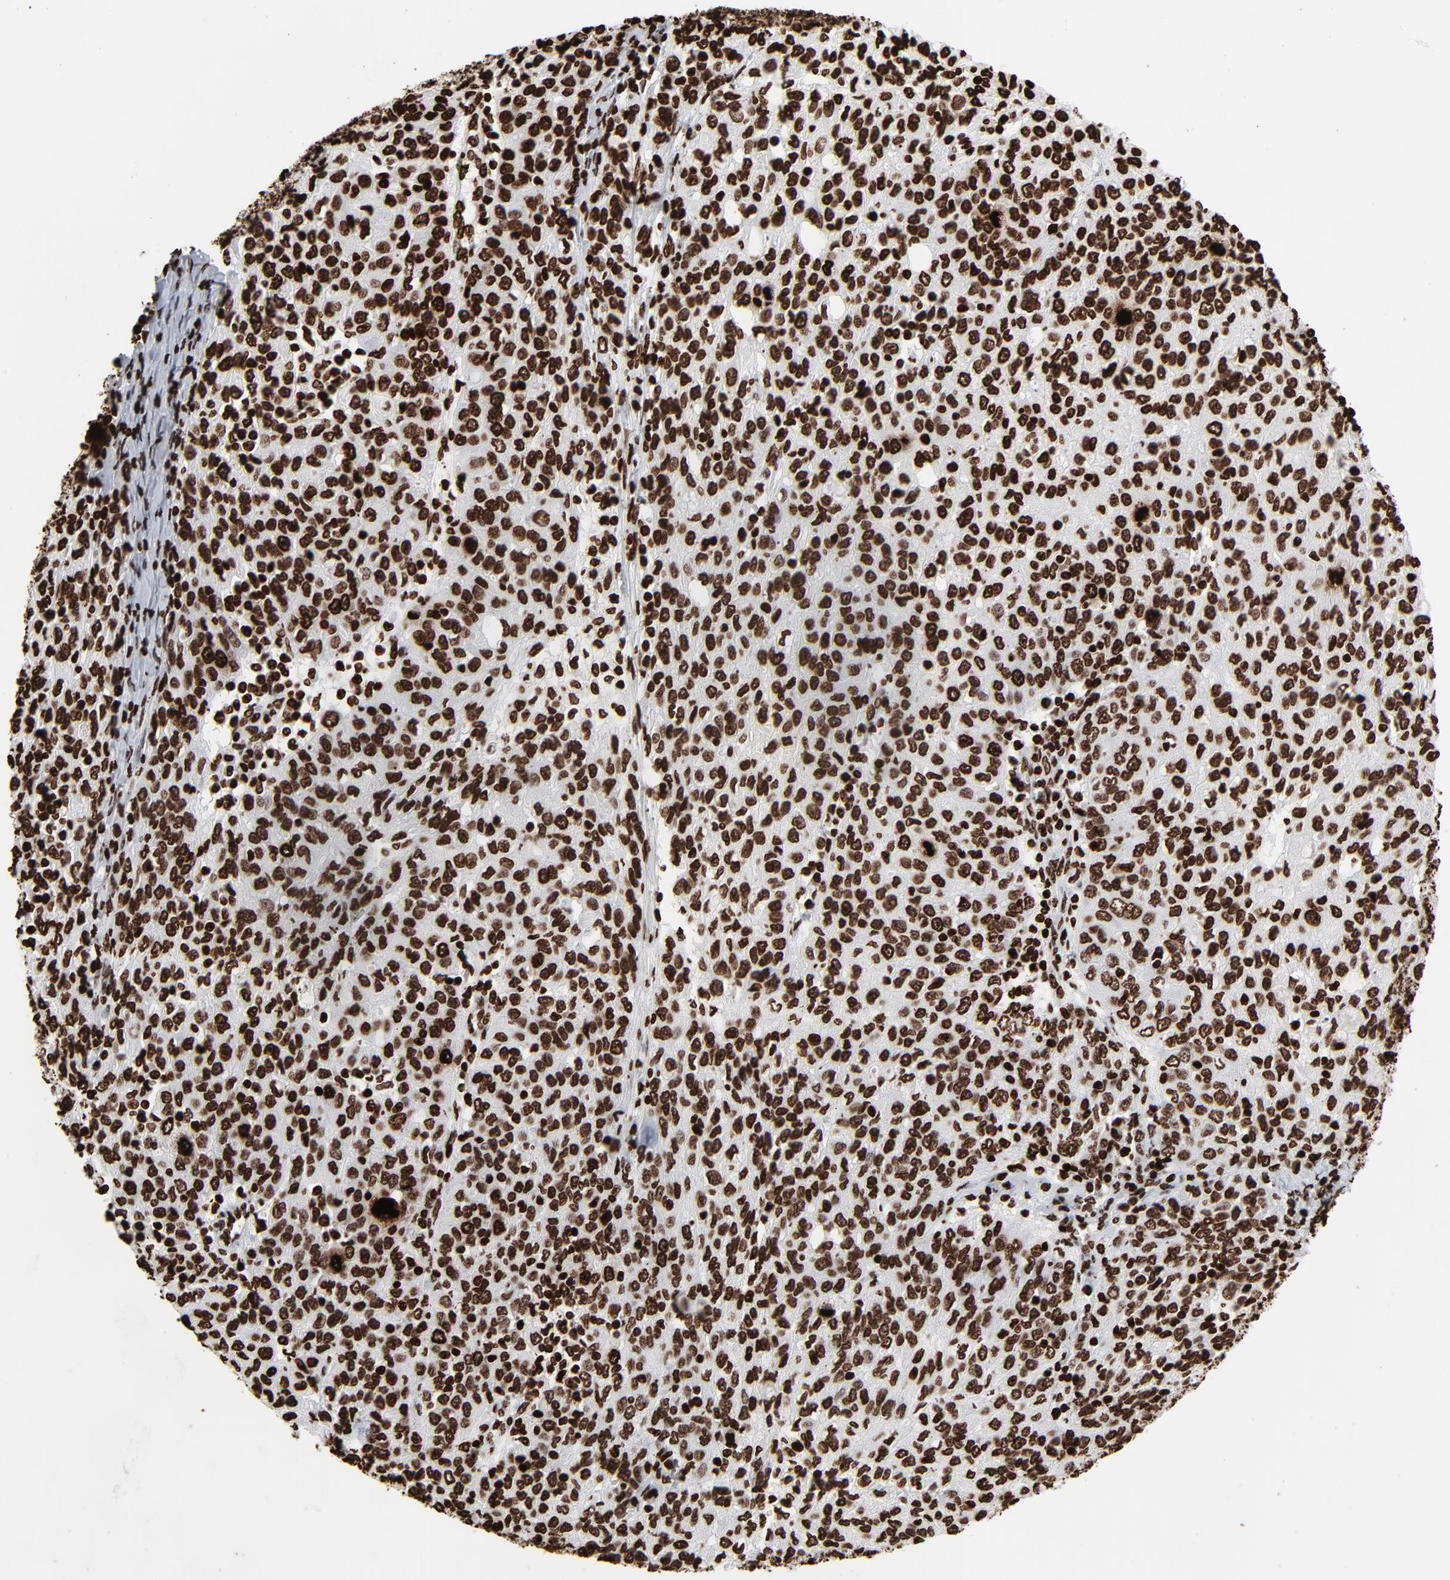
{"staining": {"intensity": "strong", "quantity": ">75%", "location": "nuclear"}, "tissue": "ovarian cancer", "cell_type": "Tumor cells", "image_type": "cancer", "snomed": [{"axis": "morphology", "description": "Carcinoma, endometroid"}, {"axis": "topography", "description": "Ovary"}], "caption": "Immunohistochemical staining of human endometroid carcinoma (ovarian) demonstrates high levels of strong nuclear positivity in approximately >75% of tumor cells.", "gene": "H3-4", "patient": {"sex": "female", "age": 50}}